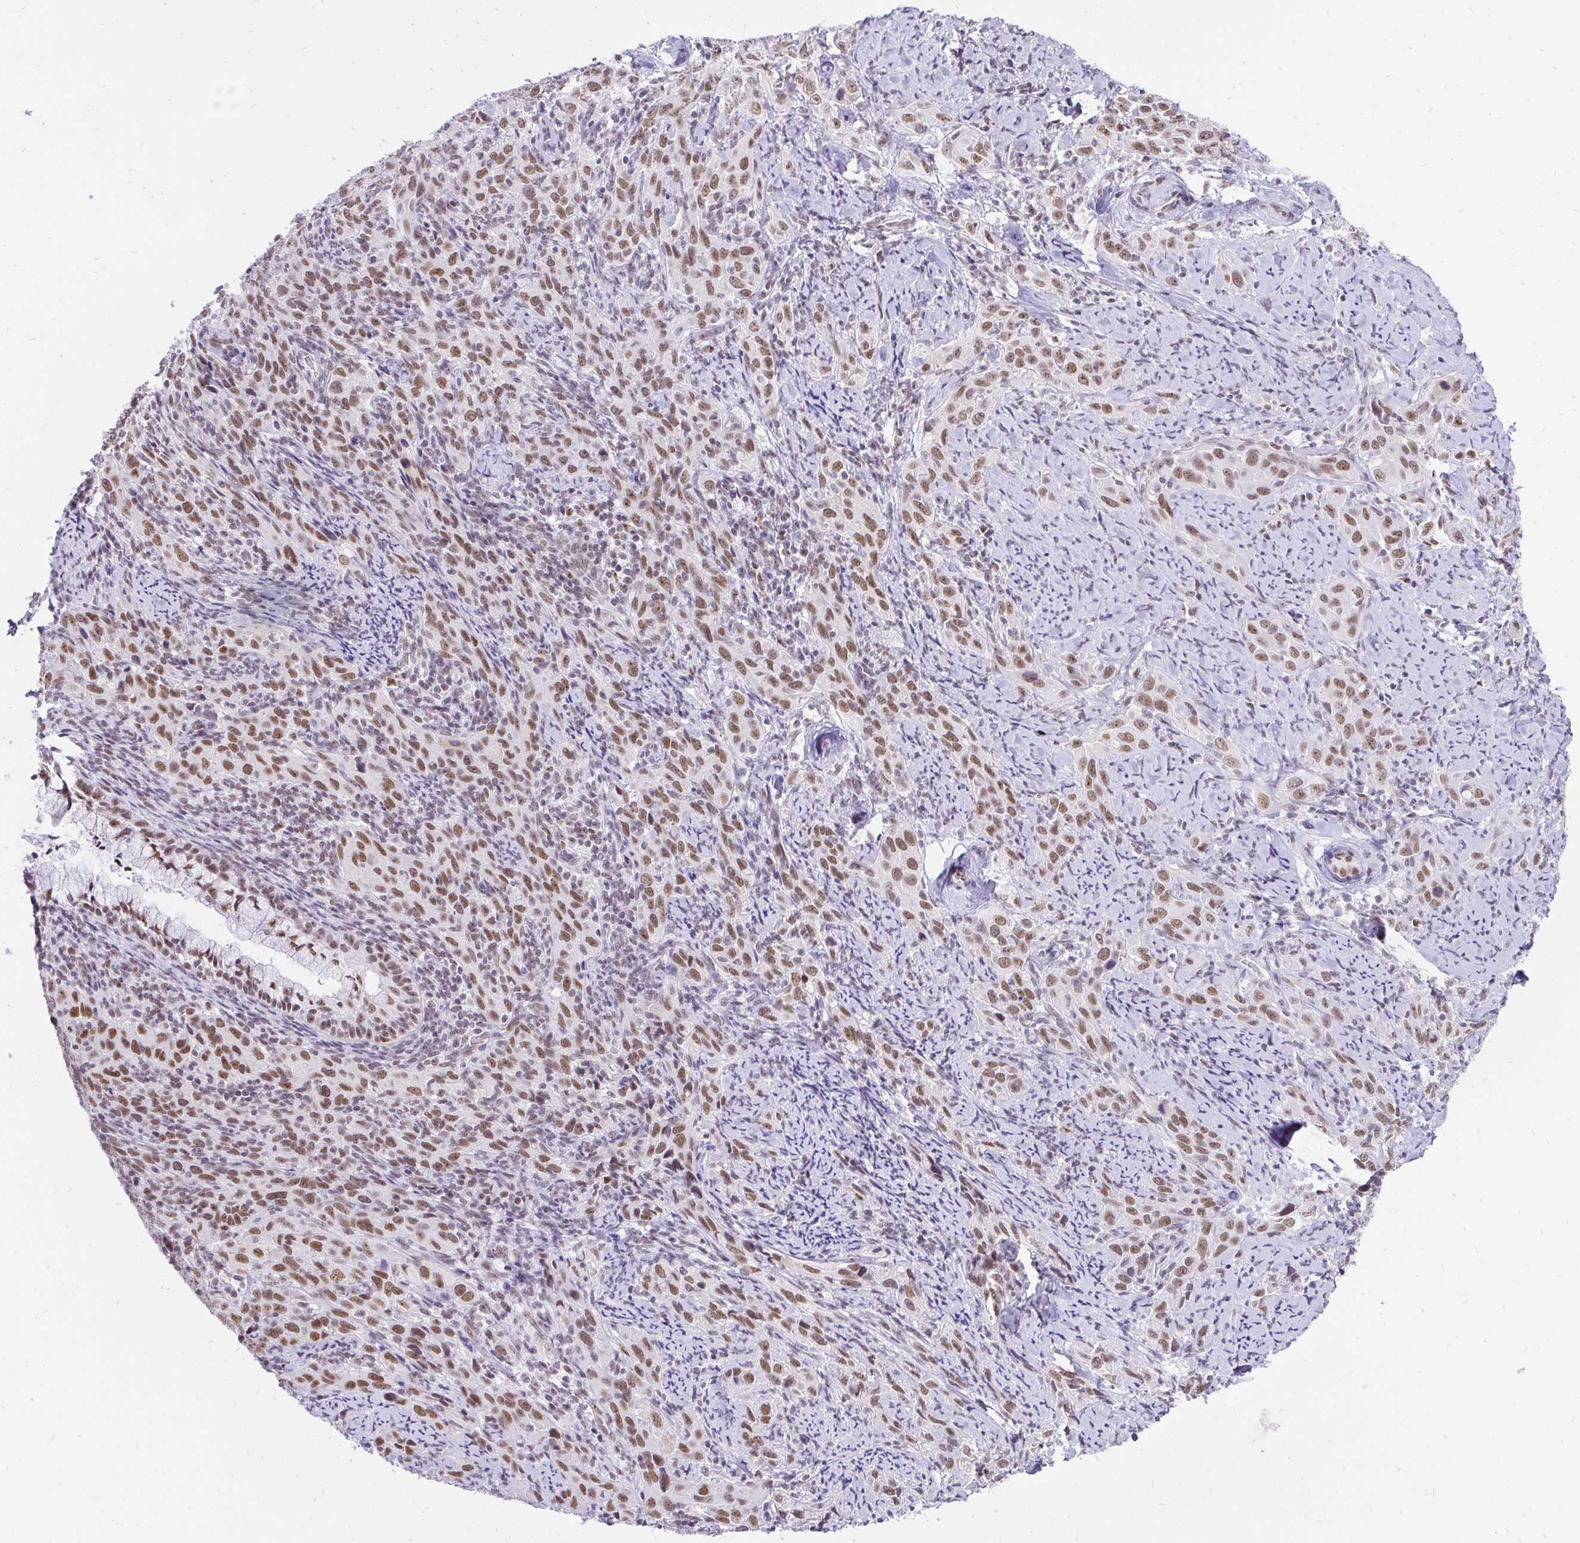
{"staining": {"intensity": "moderate", "quantity": ">75%", "location": "nuclear"}, "tissue": "cervical cancer", "cell_type": "Tumor cells", "image_type": "cancer", "snomed": [{"axis": "morphology", "description": "Squamous cell carcinoma, NOS"}, {"axis": "topography", "description": "Cervix"}], "caption": "Cervical cancer tissue exhibits moderate nuclear positivity in approximately >75% of tumor cells, visualized by immunohistochemistry. Using DAB (3,3'-diaminobenzidine) (brown) and hematoxylin (blue) stains, captured at high magnification using brightfield microscopy.", "gene": "ZNF860", "patient": {"sex": "female", "age": 51}}